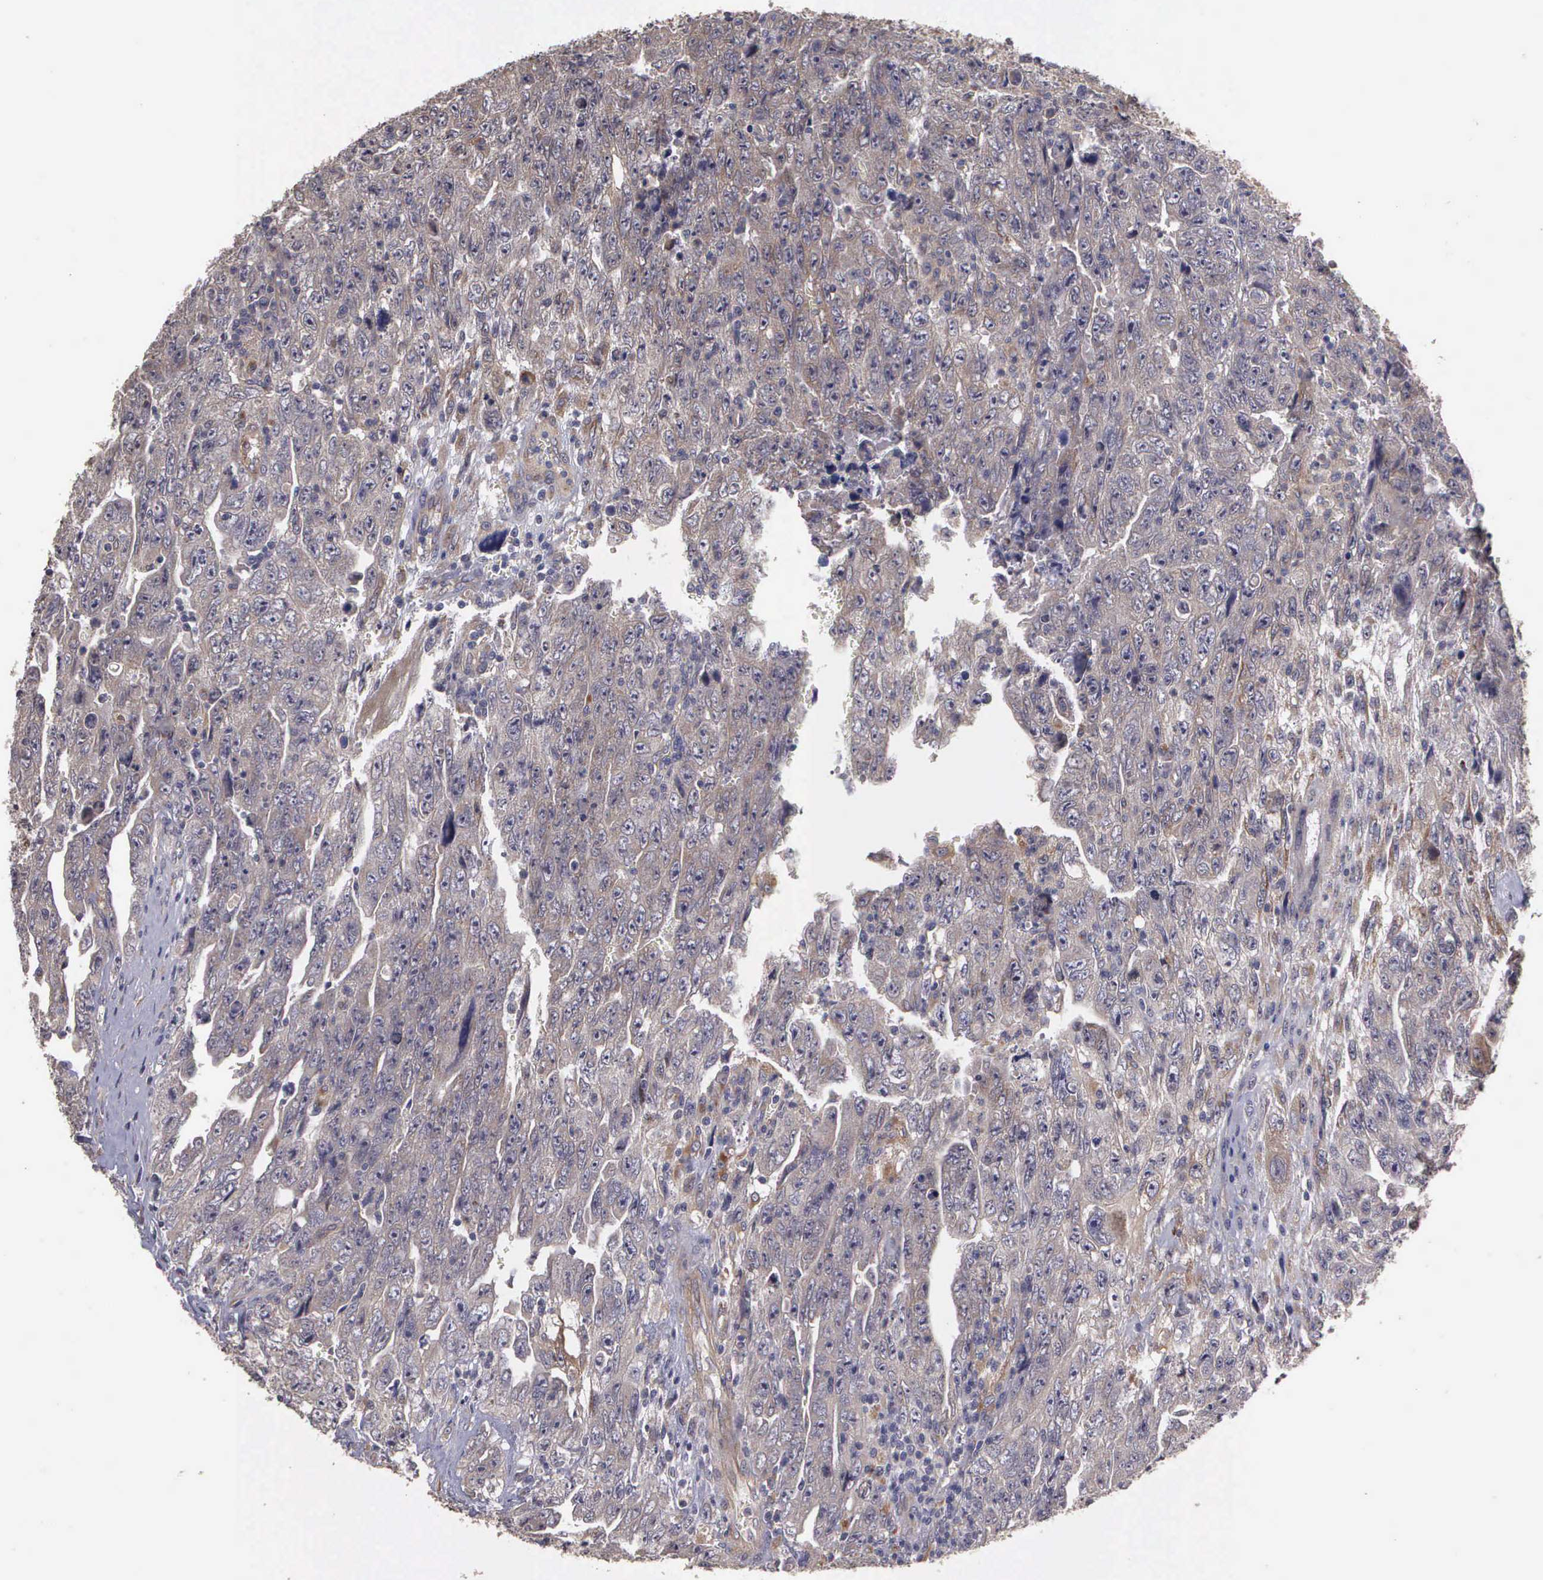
{"staining": {"intensity": "weak", "quantity": ">75%", "location": "cytoplasmic/membranous"}, "tissue": "testis cancer", "cell_type": "Tumor cells", "image_type": "cancer", "snomed": [{"axis": "morphology", "description": "Carcinoma, Embryonal, NOS"}, {"axis": "topography", "description": "Testis"}], "caption": "Protein staining by immunohistochemistry reveals weak cytoplasmic/membranous positivity in about >75% of tumor cells in embryonal carcinoma (testis).", "gene": "RTL10", "patient": {"sex": "male", "age": 28}}